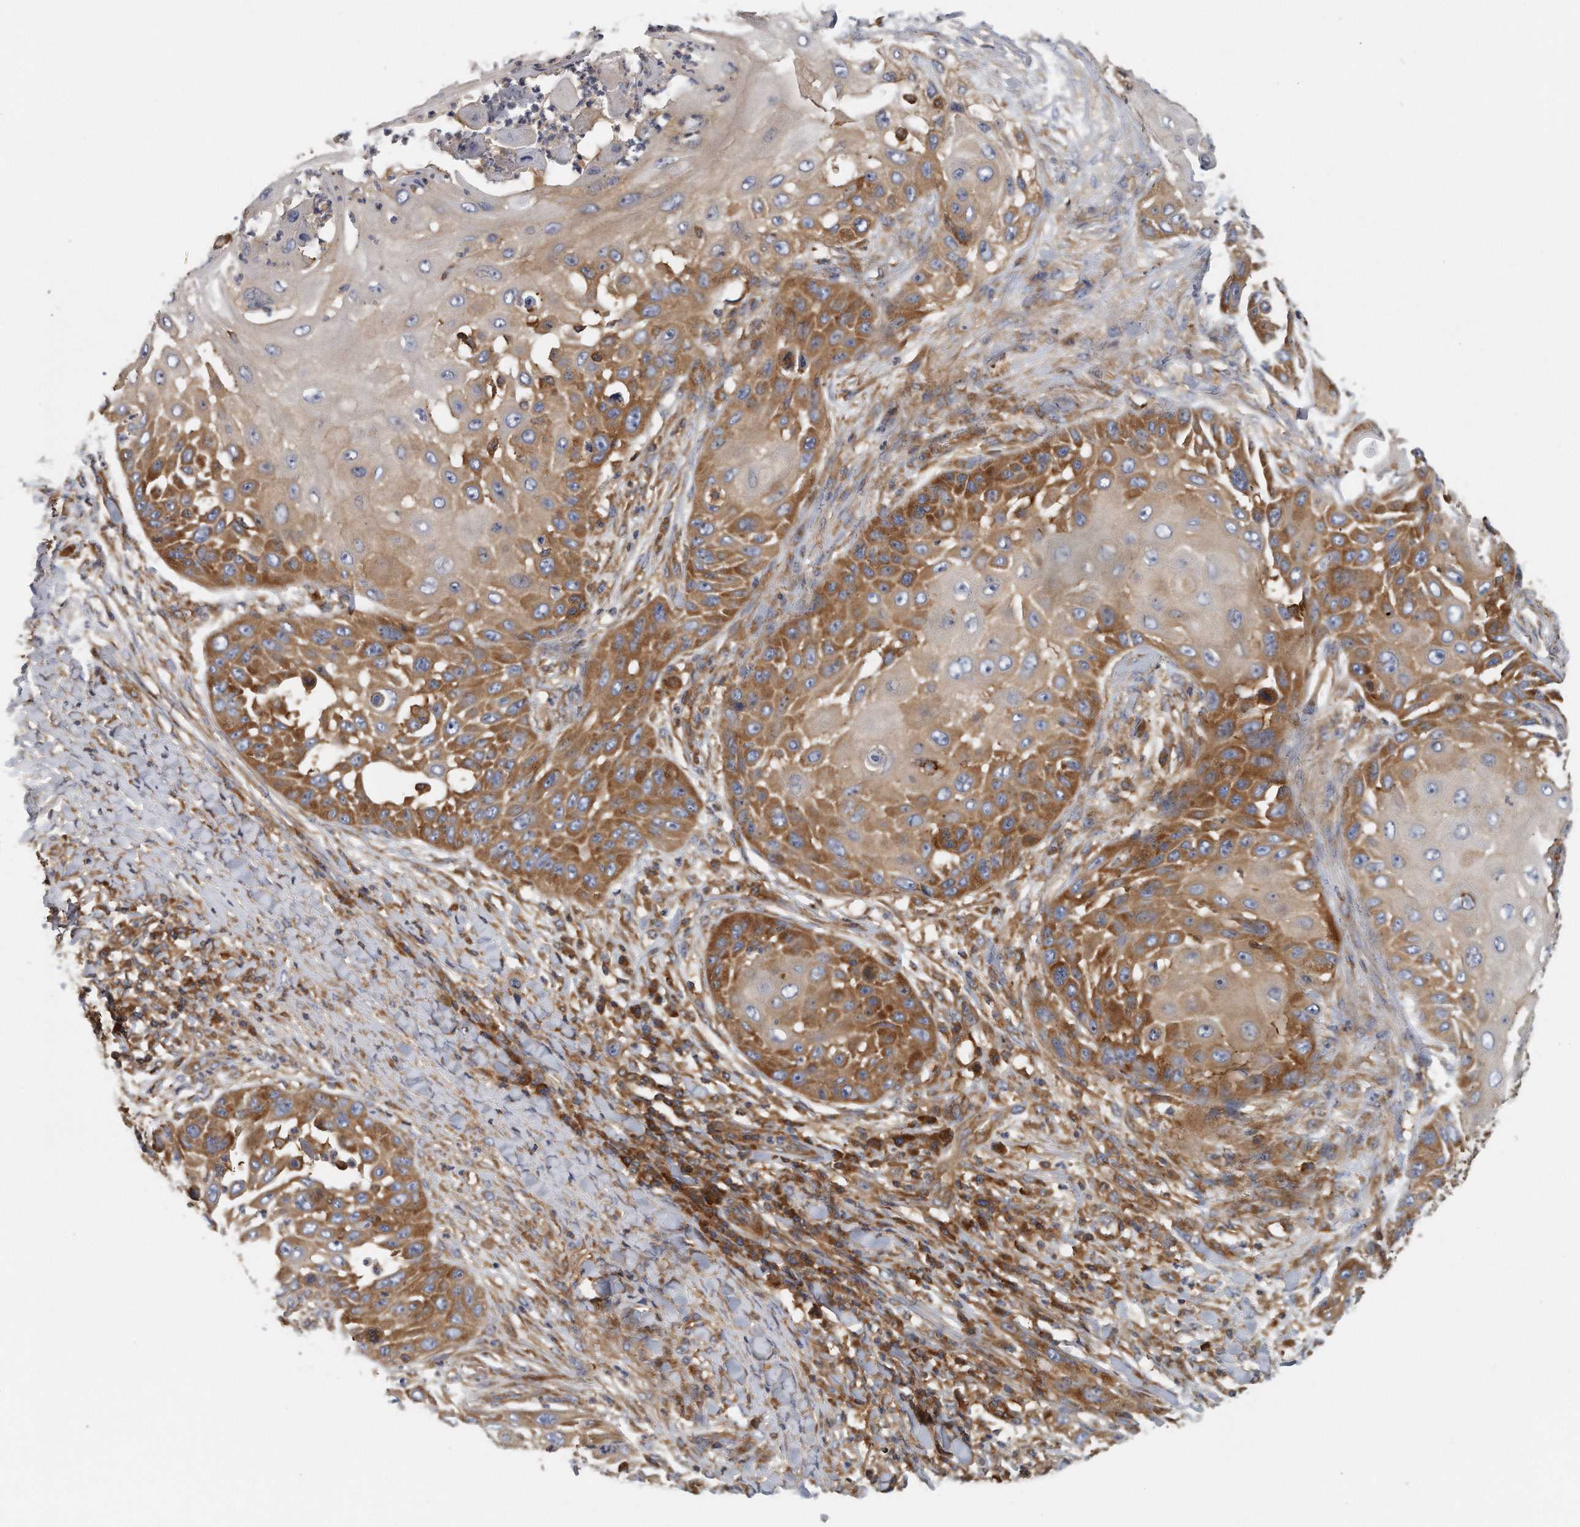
{"staining": {"intensity": "strong", "quantity": "25%-75%", "location": "cytoplasmic/membranous"}, "tissue": "skin cancer", "cell_type": "Tumor cells", "image_type": "cancer", "snomed": [{"axis": "morphology", "description": "Squamous cell carcinoma, NOS"}, {"axis": "topography", "description": "Skin"}], "caption": "A brown stain shows strong cytoplasmic/membranous positivity of a protein in human squamous cell carcinoma (skin) tumor cells.", "gene": "EIF3I", "patient": {"sex": "female", "age": 44}}